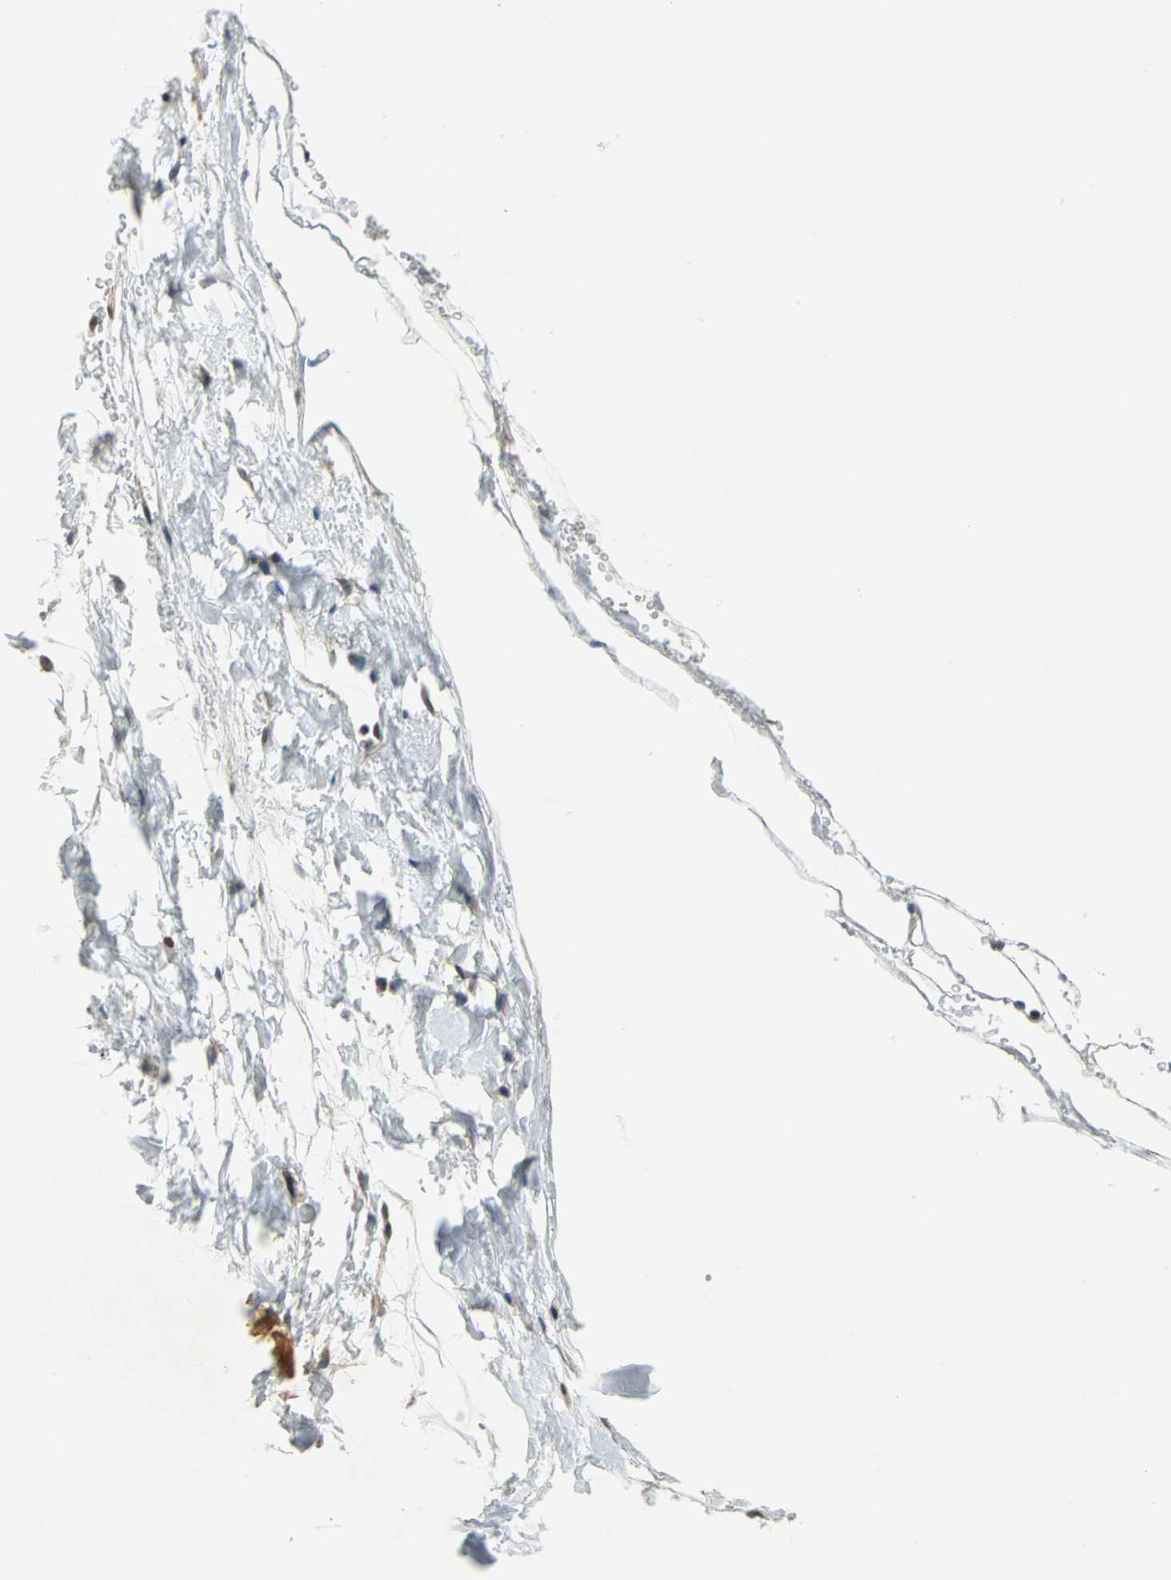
{"staining": {"intensity": "negative", "quantity": "none", "location": "none"}, "tissue": "adipose tissue", "cell_type": "Adipocytes", "image_type": "normal", "snomed": [{"axis": "morphology", "description": "Normal tissue, NOS"}, {"axis": "topography", "description": "Breast"}, {"axis": "topography", "description": "Soft tissue"}], "caption": "Photomicrograph shows no protein expression in adipocytes of benign adipose tissue. Nuclei are stained in blue.", "gene": "PIN1", "patient": {"sex": "female", "age": 25}}